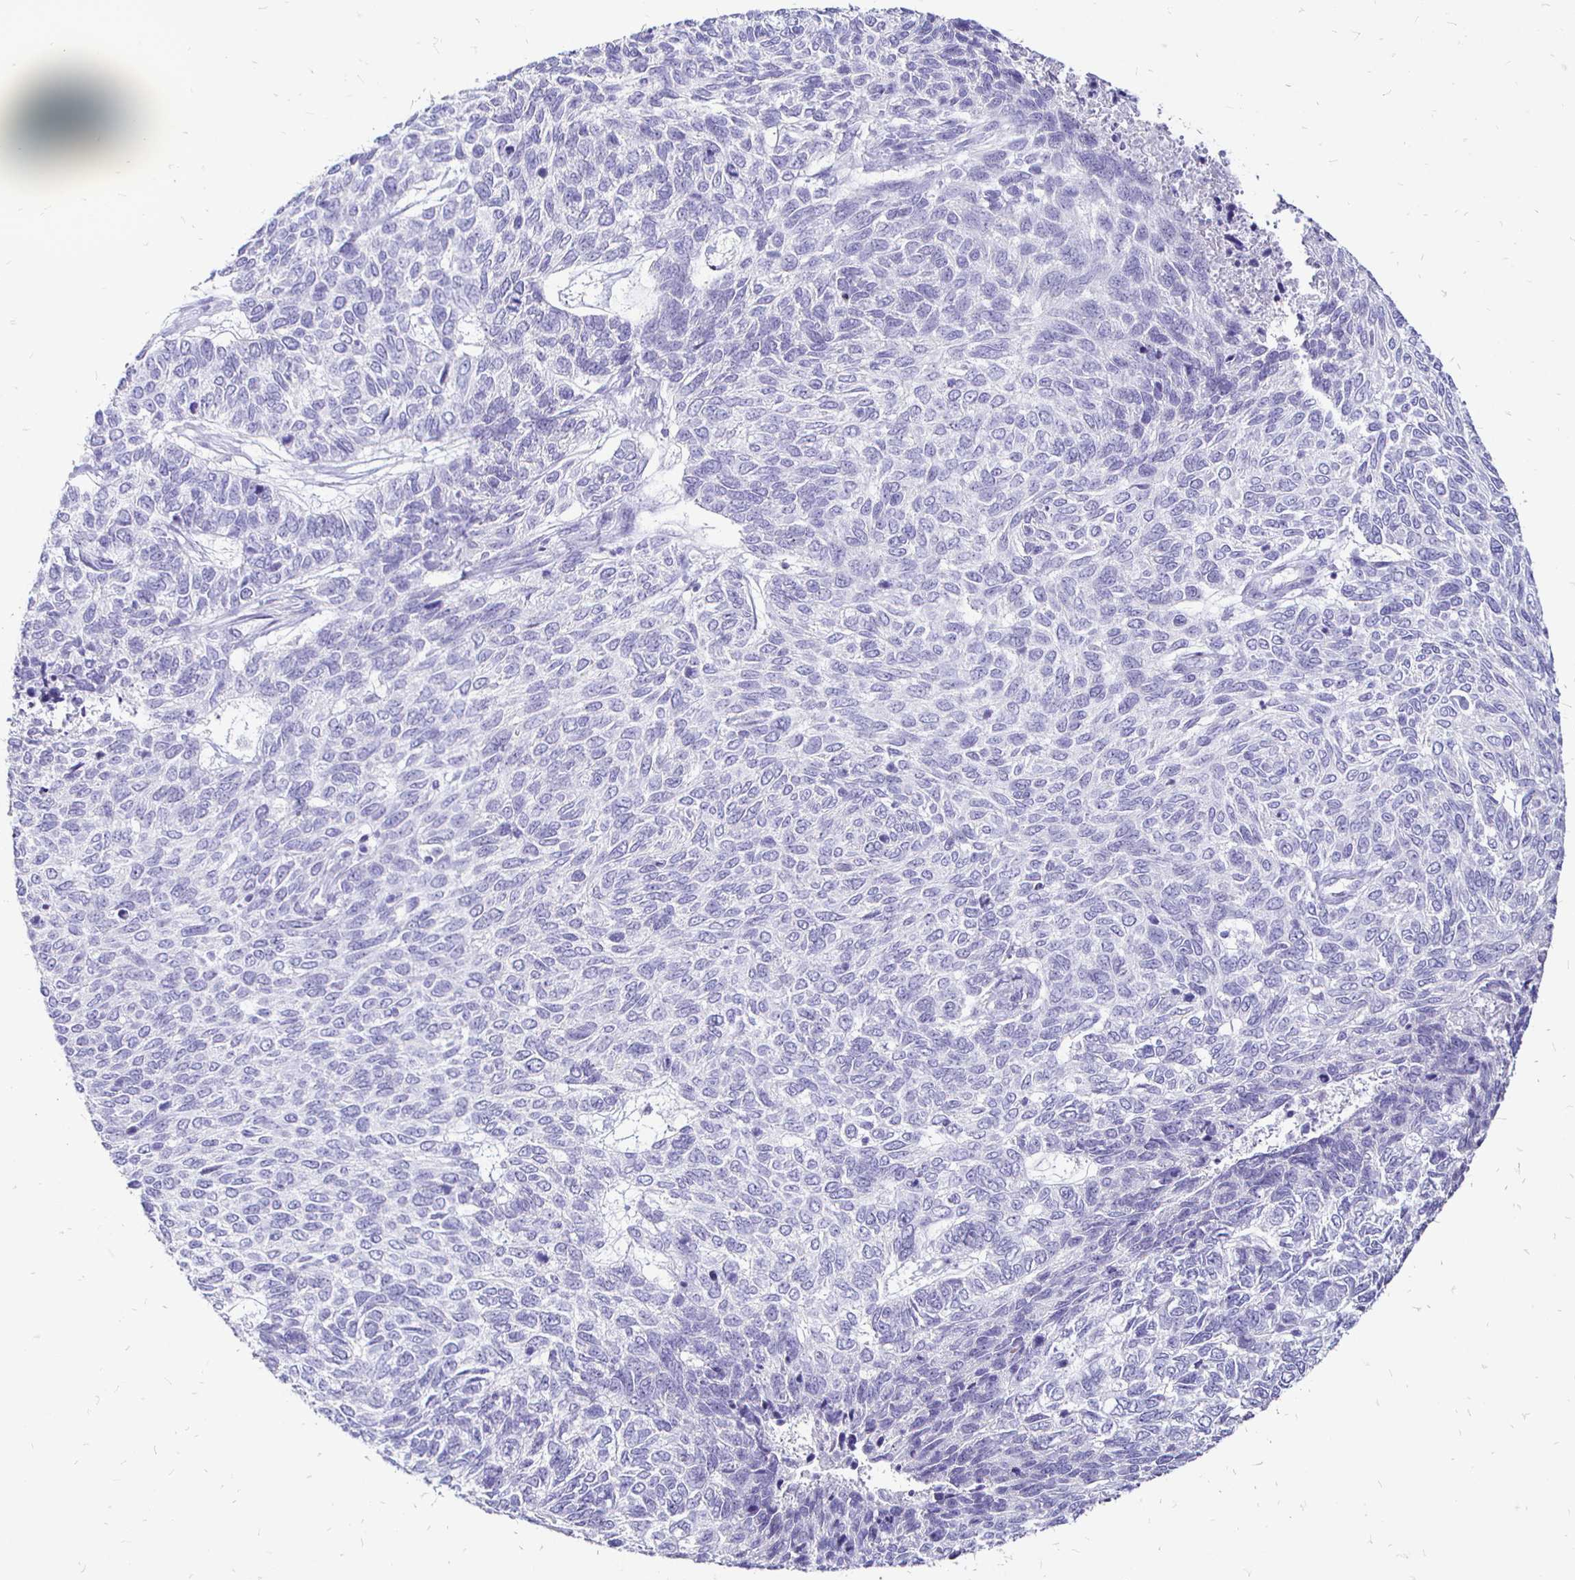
{"staining": {"intensity": "negative", "quantity": "none", "location": "none"}, "tissue": "skin cancer", "cell_type": "Tumor cells", "image_type": "cancer", "snomed": [{"axis": "morphology", "description": "Basal cell carcinoma"}, {"axis": "topography", "description": "Skin"}], "caption": "Tumor cells are negative for protein expression in human skin cancer.", "gene": "IRGC", "patient": {"sex": "female", "age": 65}}